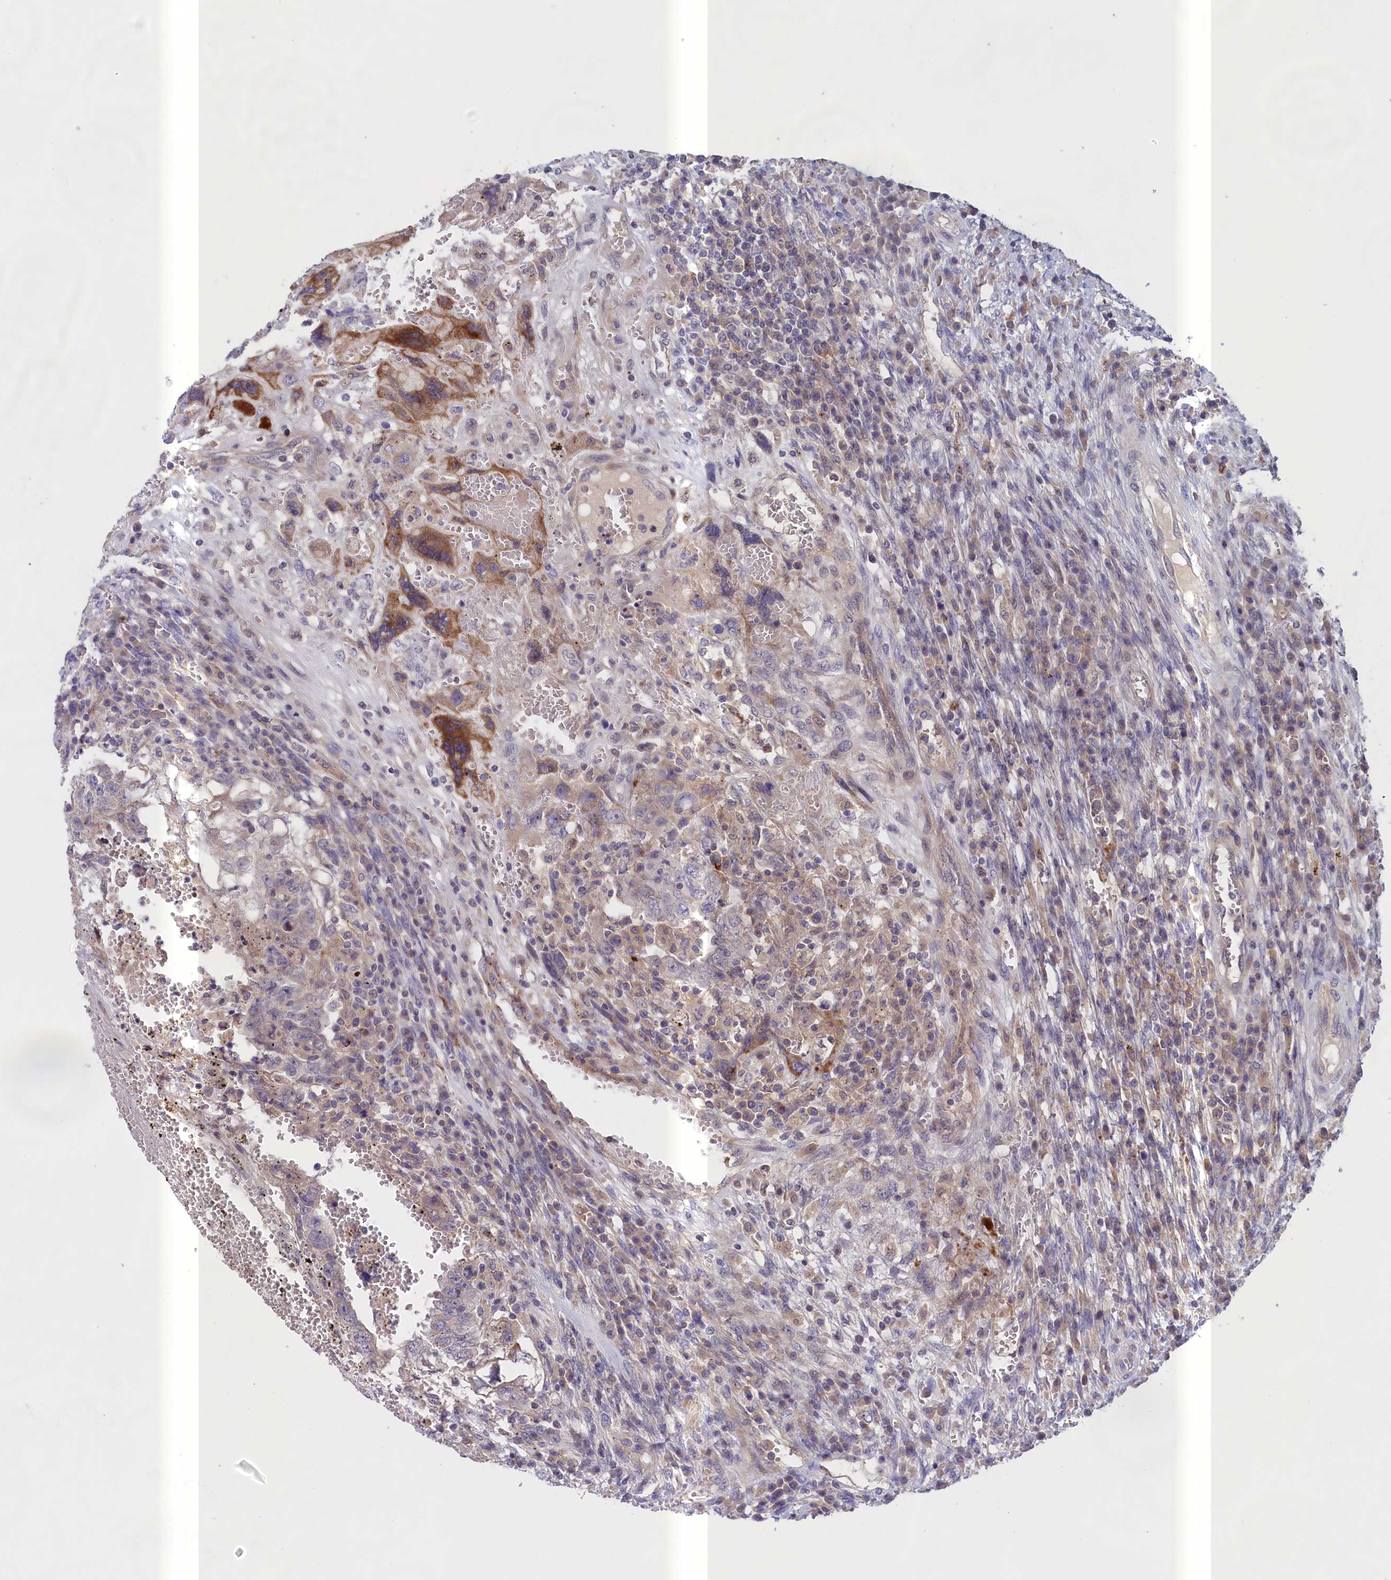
{"staining": {"intensity": "weak", "quantity": "<25%", "location": "cytoplasmic/membranous"}, "tissue": "testis cancer", "cell_type": "Tumor cells", "image_type": "cancer", "snomed": [{"axis": "morphology", "description": "Carcinoma, Embryonal, NOS"}, {"axis": "topography", "description": "Testis"}], "caption": "Human testis cancer (embryonal carcinoma) stained for a protein using IHC reveals no expression in tumor cells.", "gene": "IGFALS", "patient": {"sex": "male", "age": 26}}